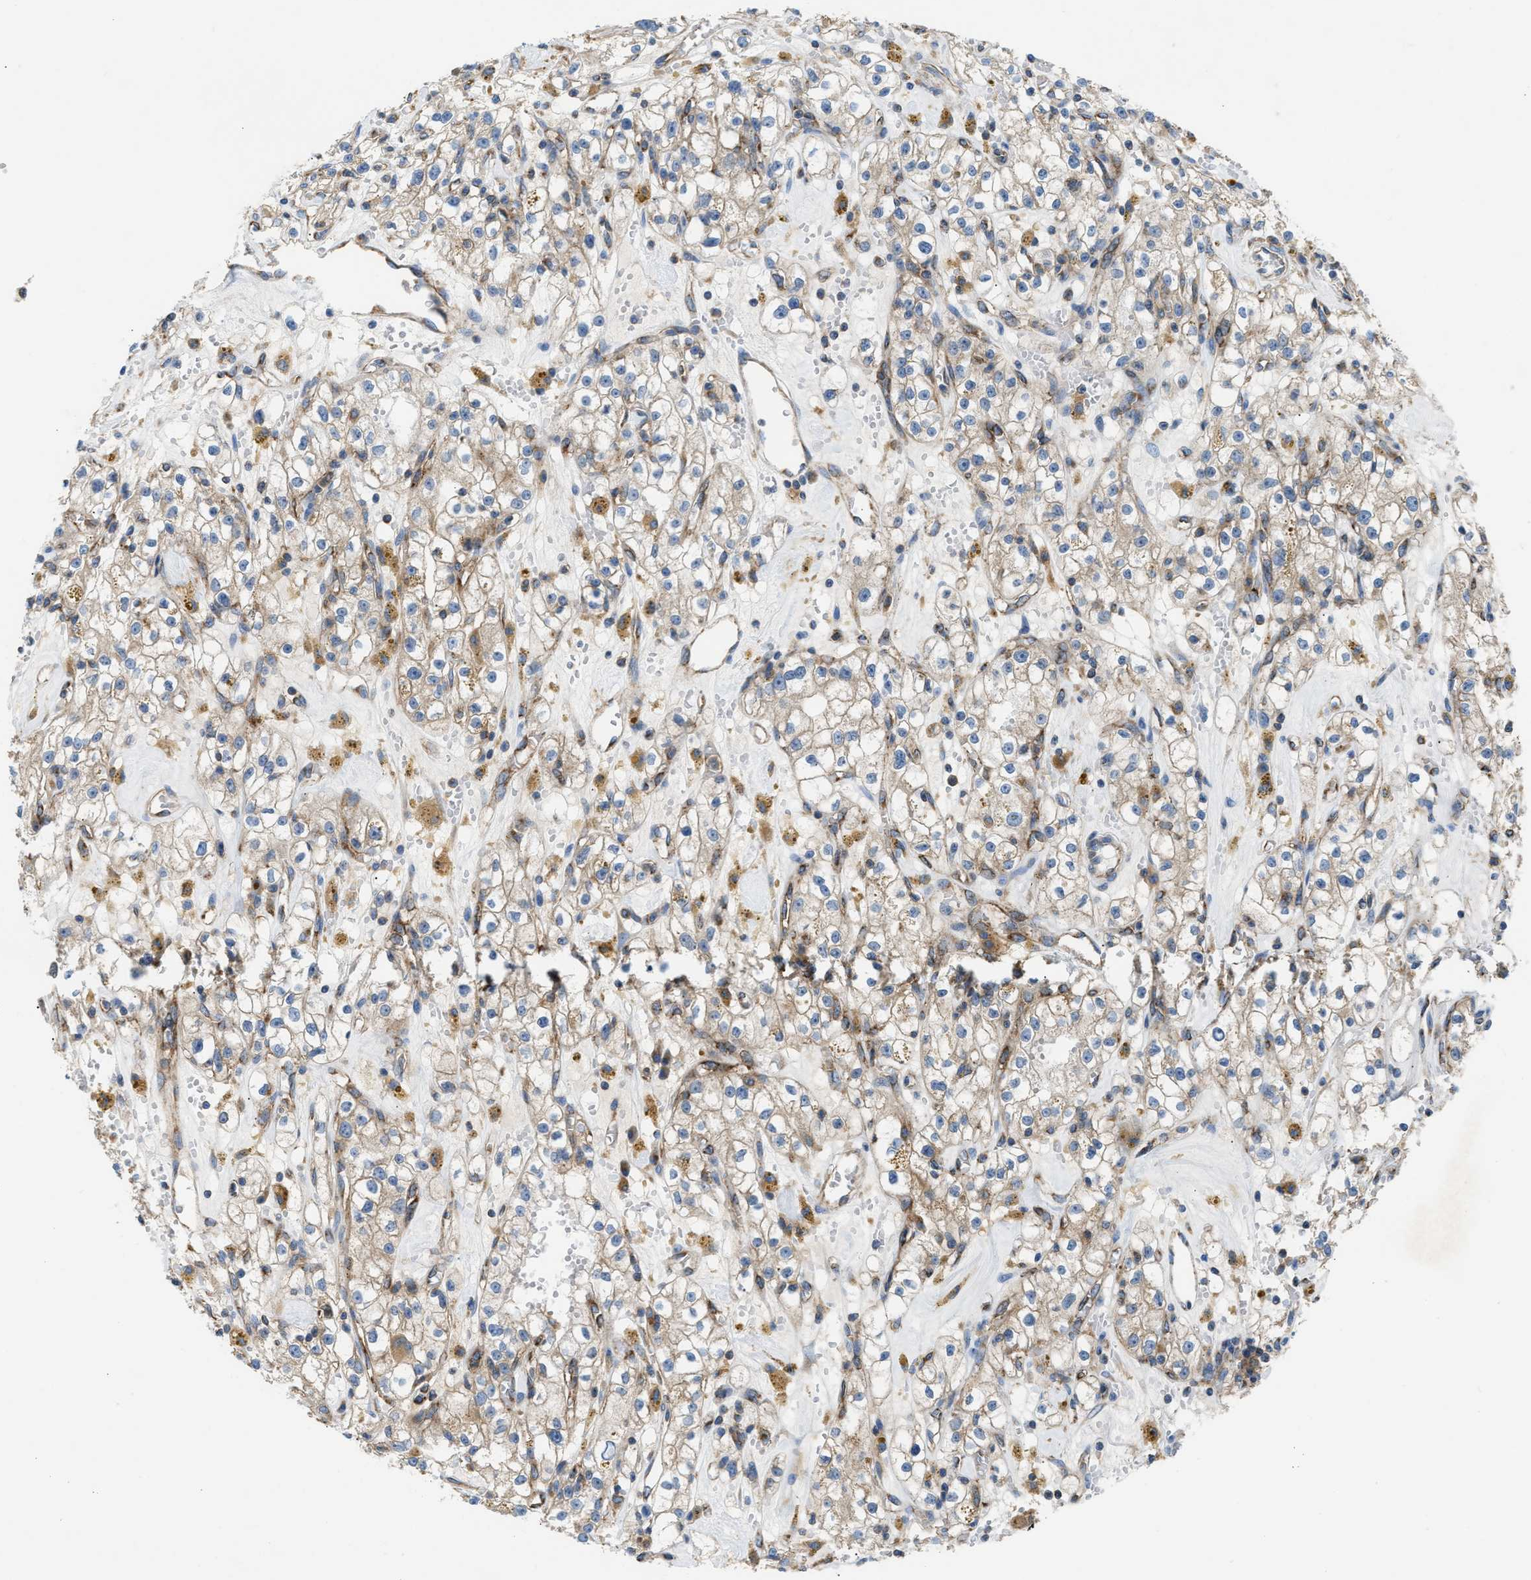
{"staining": {"intensity": "weak", "quantity": ">75%", "location": "cytoplasmic/membranous"}, "tissue": "renal cancer", "cell_type": "Tumor cells", "image_type": "cancer", "snomed": [{"axis": "morphology", "description": "Adenocarcinoma, NOS"}, {"axis": "topography", "description": "Kidney"}], "caption": "A photomicrograph of adenocarcinoma (renal) stained for a protein demonstrates weak cytoplasmic/membranous brown staining in tumor cells.", "gene": "TBC1D15", "patient": {"sex": "male", "age": 56}}